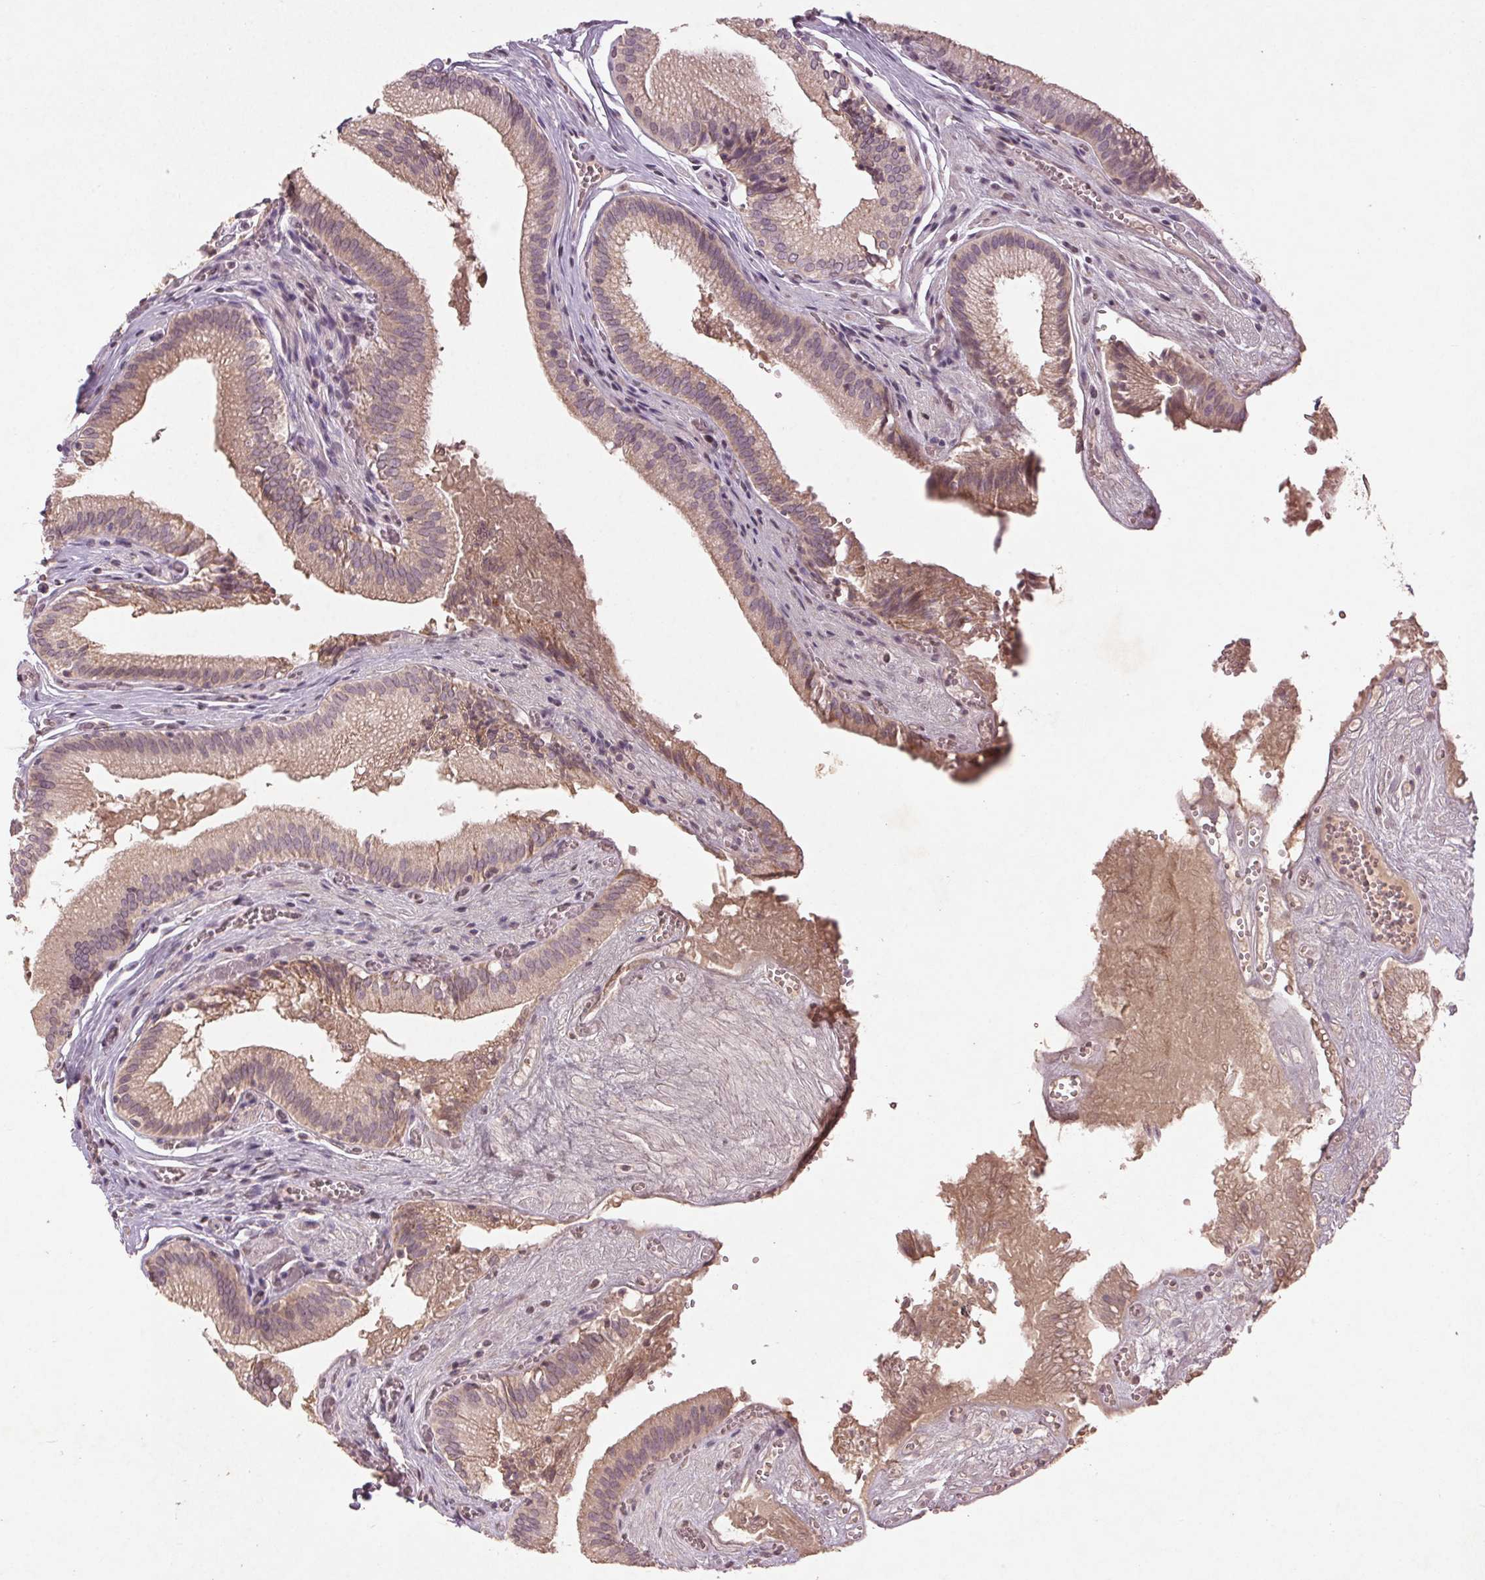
{"staining": {"intensity": "weak", "quantity": ">75%", "location": "cytoplasmic/membranous"}, "tissue": "gallbladder", "cell_type": "Glandular cells", "image_type": "normal", "snomed": [{"axis": "morphology", "description": "Normal tissue, NOS"}, {"axis": "topography", "description": "Gallbladder"}, {"axis": "topography", "description": "Peripheral nerve tissue"}], "caption": "Protein staining of unremarkable gallbladder displays weak cytoplasmic/membranous staining in about >75% of glandular cells.", "gene": "ENSG00000255641", "patient": {"sex": "male", "age": 17}}